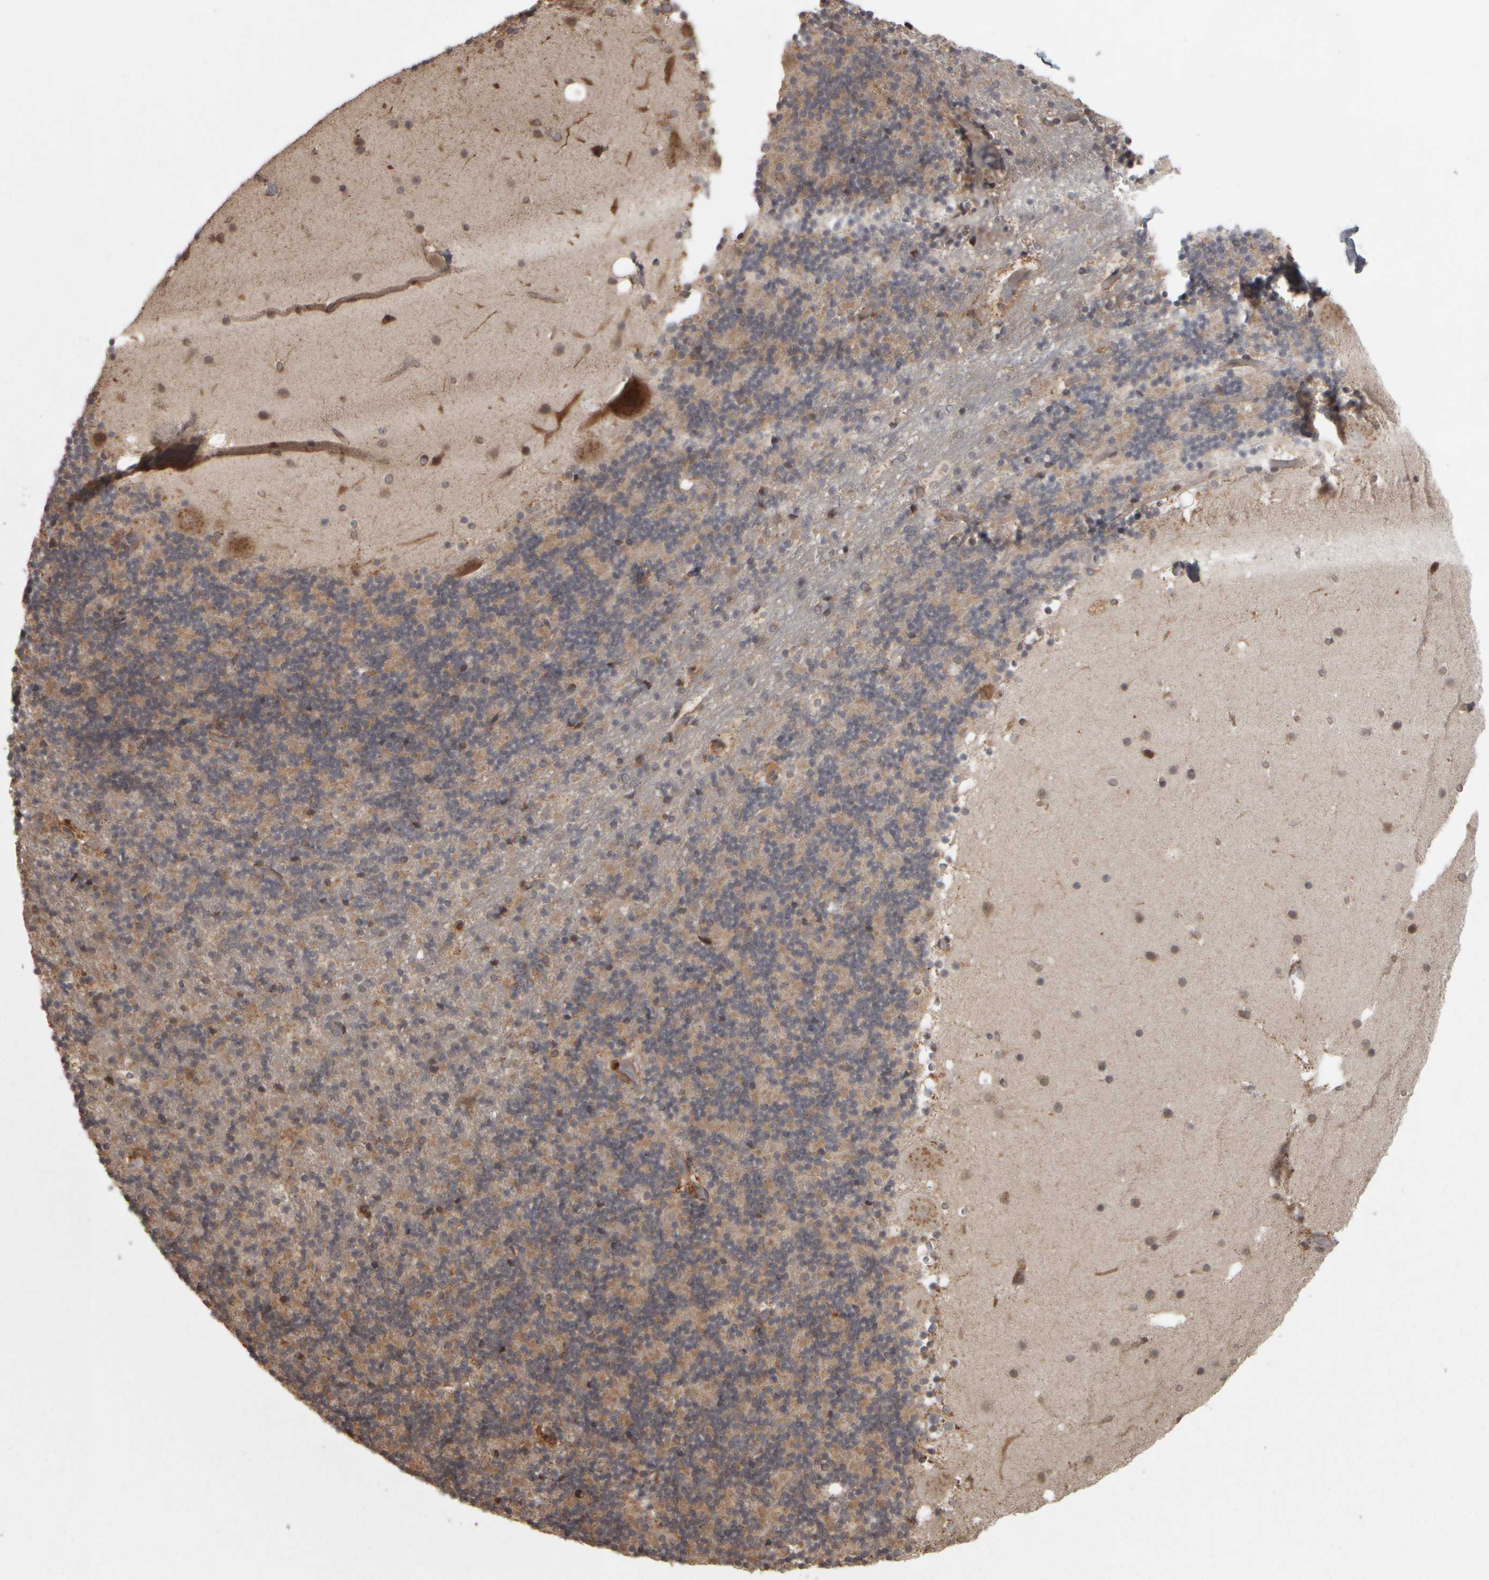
{"staining": {"intensity": "moderate", "quantity": ">75%", "location": "cytoplasmic/membranous"}, "tissue": "cerebellum", "cell_type": "Cells in granular layer", "image_type": "normal", "snomed": [{"axis": "morphology", "description": "Normal tissue, NOS"}, {"axis": "topography", "description": "Cerebellum"}], "caption": "This is a micrograph of IHC staining of normal cerebellum, which shows moderate positivity in the cytoplasmic/membranous of cells in granular layer.", "gene": "AGBL3", "patient": {"sex": "male", "age": 57}}